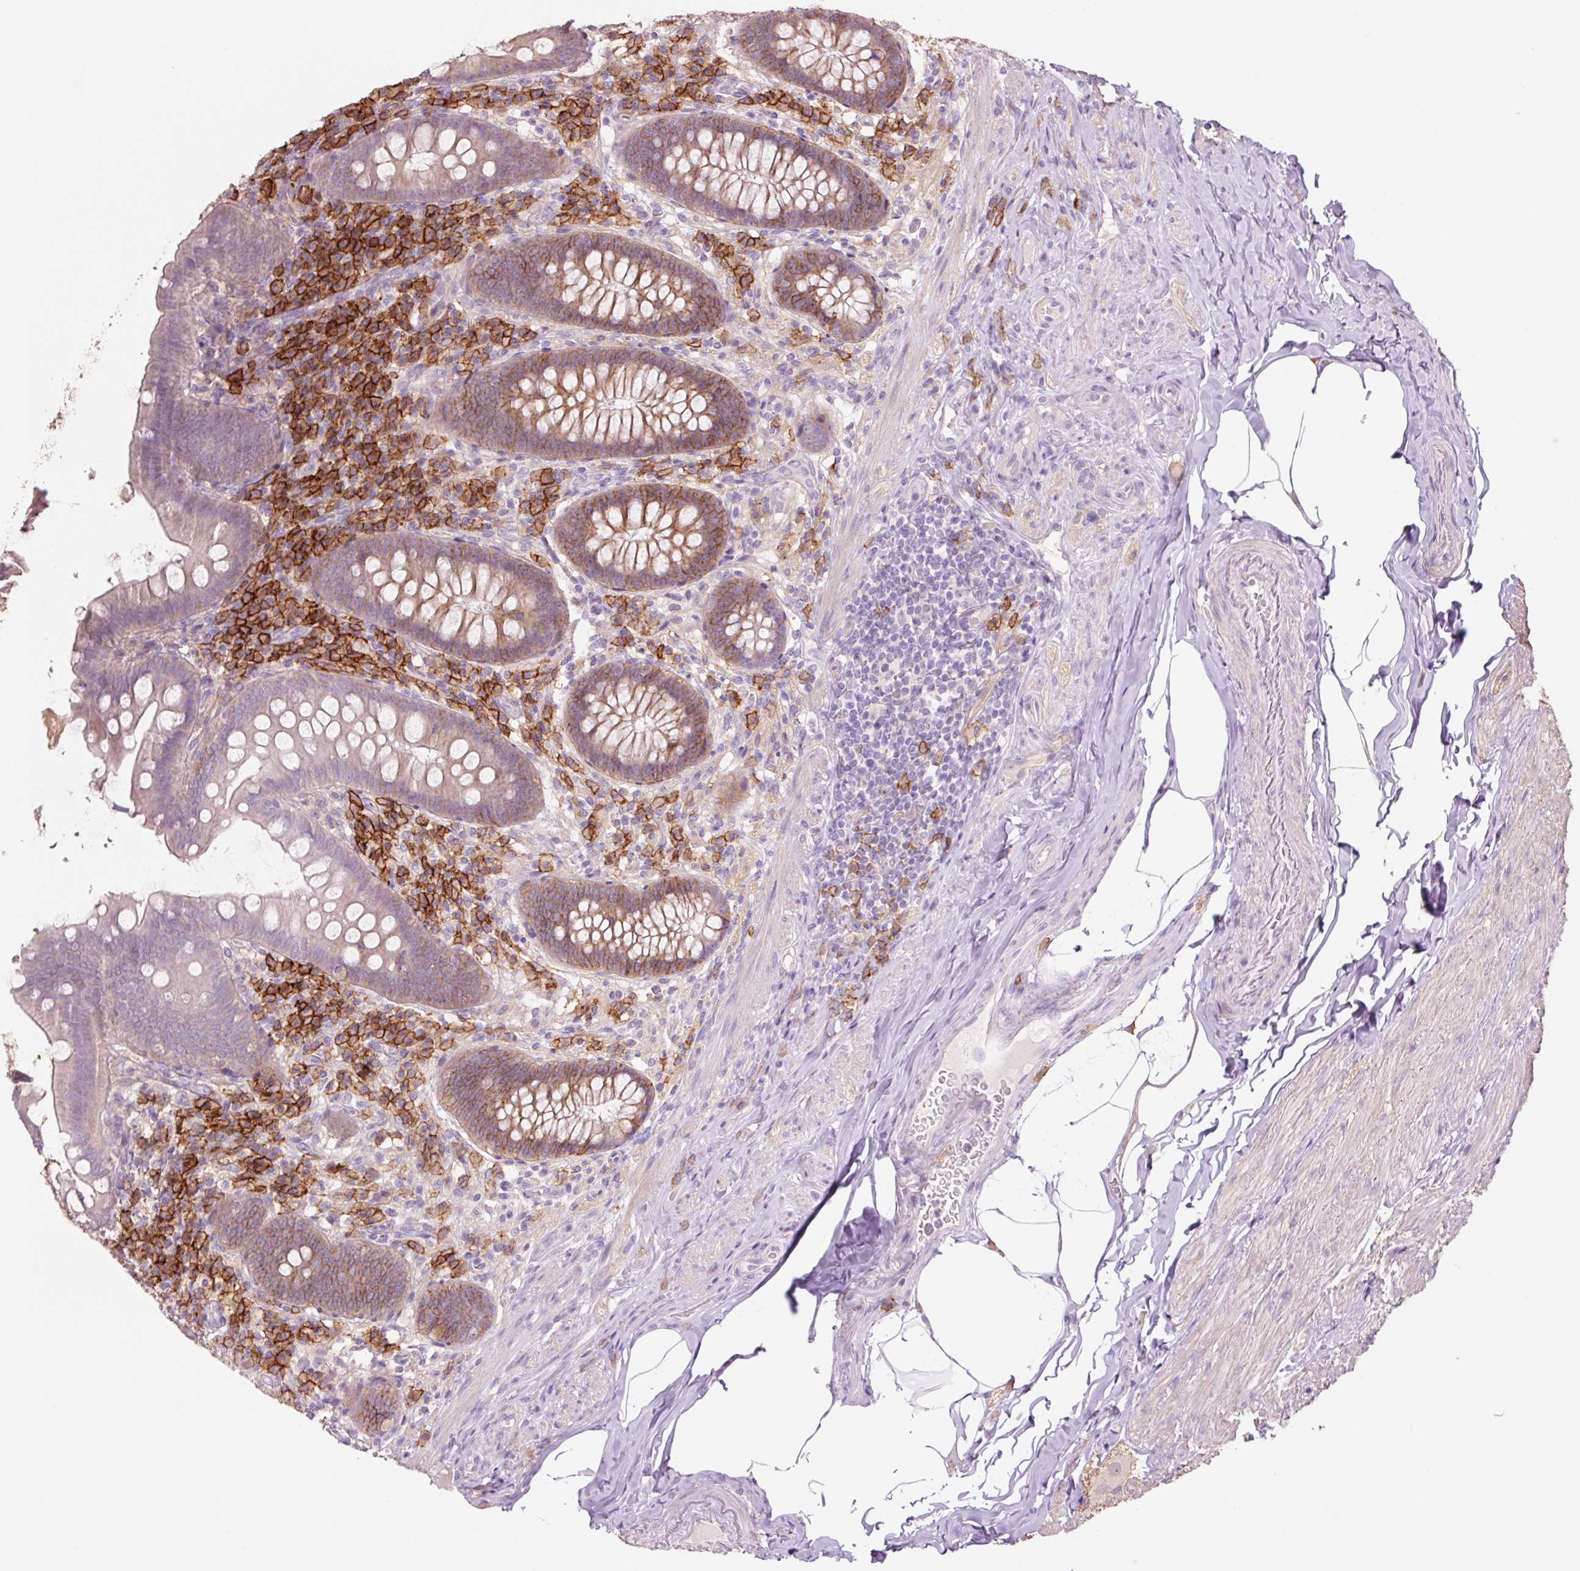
{"staining": {"intensity": "moderate", "quantity": ">75%", "location": "cytoplasmic/membranous"}, "tissue": "appendix", "cell_type": "Glandular cells", "image_type": "normal", "snomed": [{"axis": "morphology", "description": "Normal tissue, NOS"}, {"axis": "topography", "description": "Appendix"}], "caption": "Appendix stained with immunohistochemistry (IHC) reveals moderate cytoplasmic/membranous staining in about >75% of glandular cells.", "gene": "SLC1A4", "patient": {"sex": "male", "age": 71}}